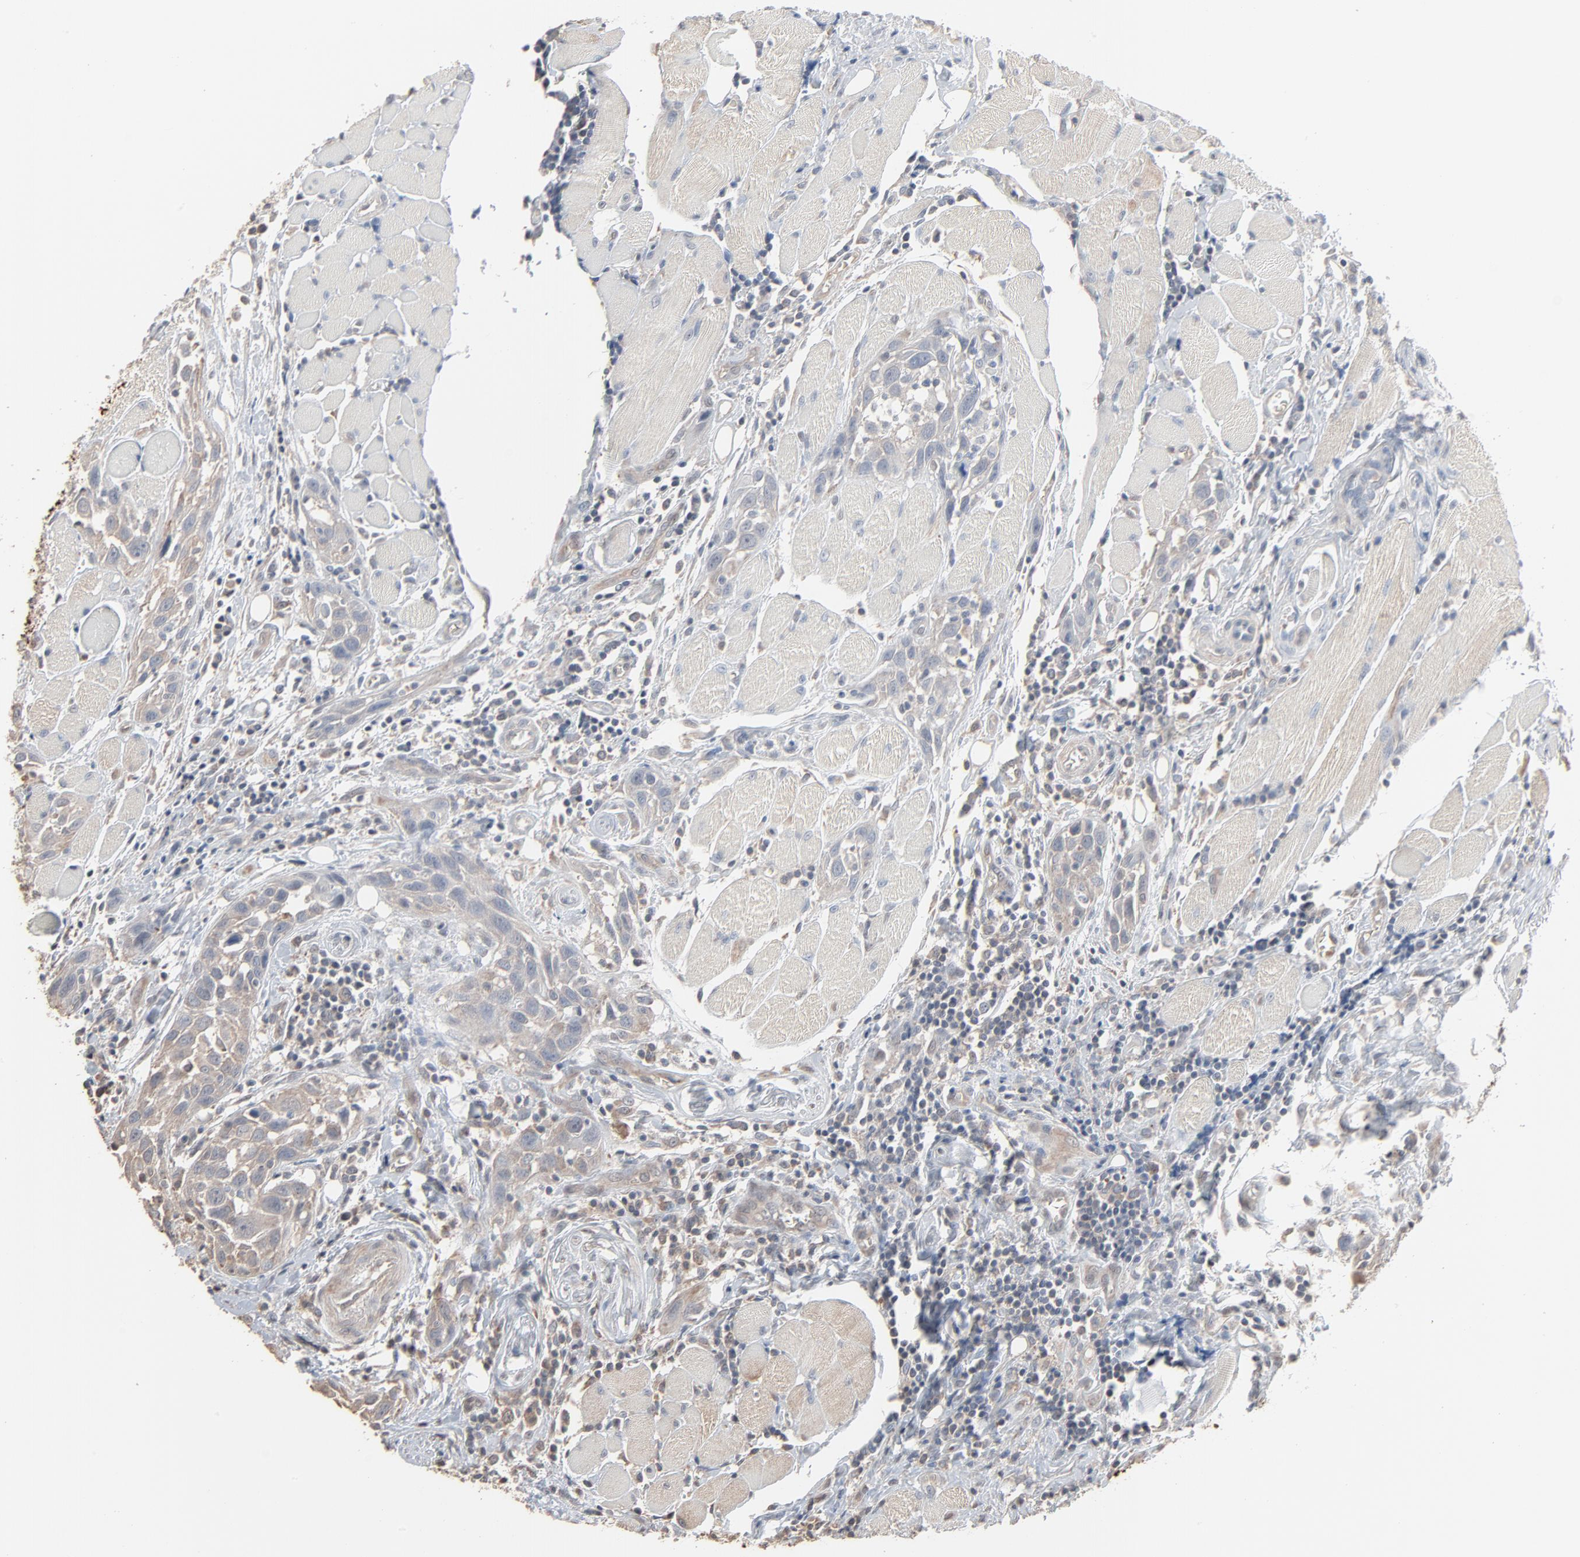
{"staining": {"intensity": "weak", "quantity": ">75%", "location": "cytoplasmic/membranous"}, "tissue": "head and neck cancer", "cell_type": "Tumor cells", "image_type": "cancer", "snomed": [{"axis": "morphology", "description": "Squamous cell carcinoma, NOS"}, {"axis": "topography", "description": "Oral tissue"}, {"axis": "topography", "description": "Head-Neck"}], "caption": "Immunohistochemical staining of head and neck squamous cell carcinoma reveals low levels of weak cytoplasmic/membranous positivity in approximately >75% of tumor cells.", "gene": "CCT5", "patient": {"sex": "female", "age": 50}}